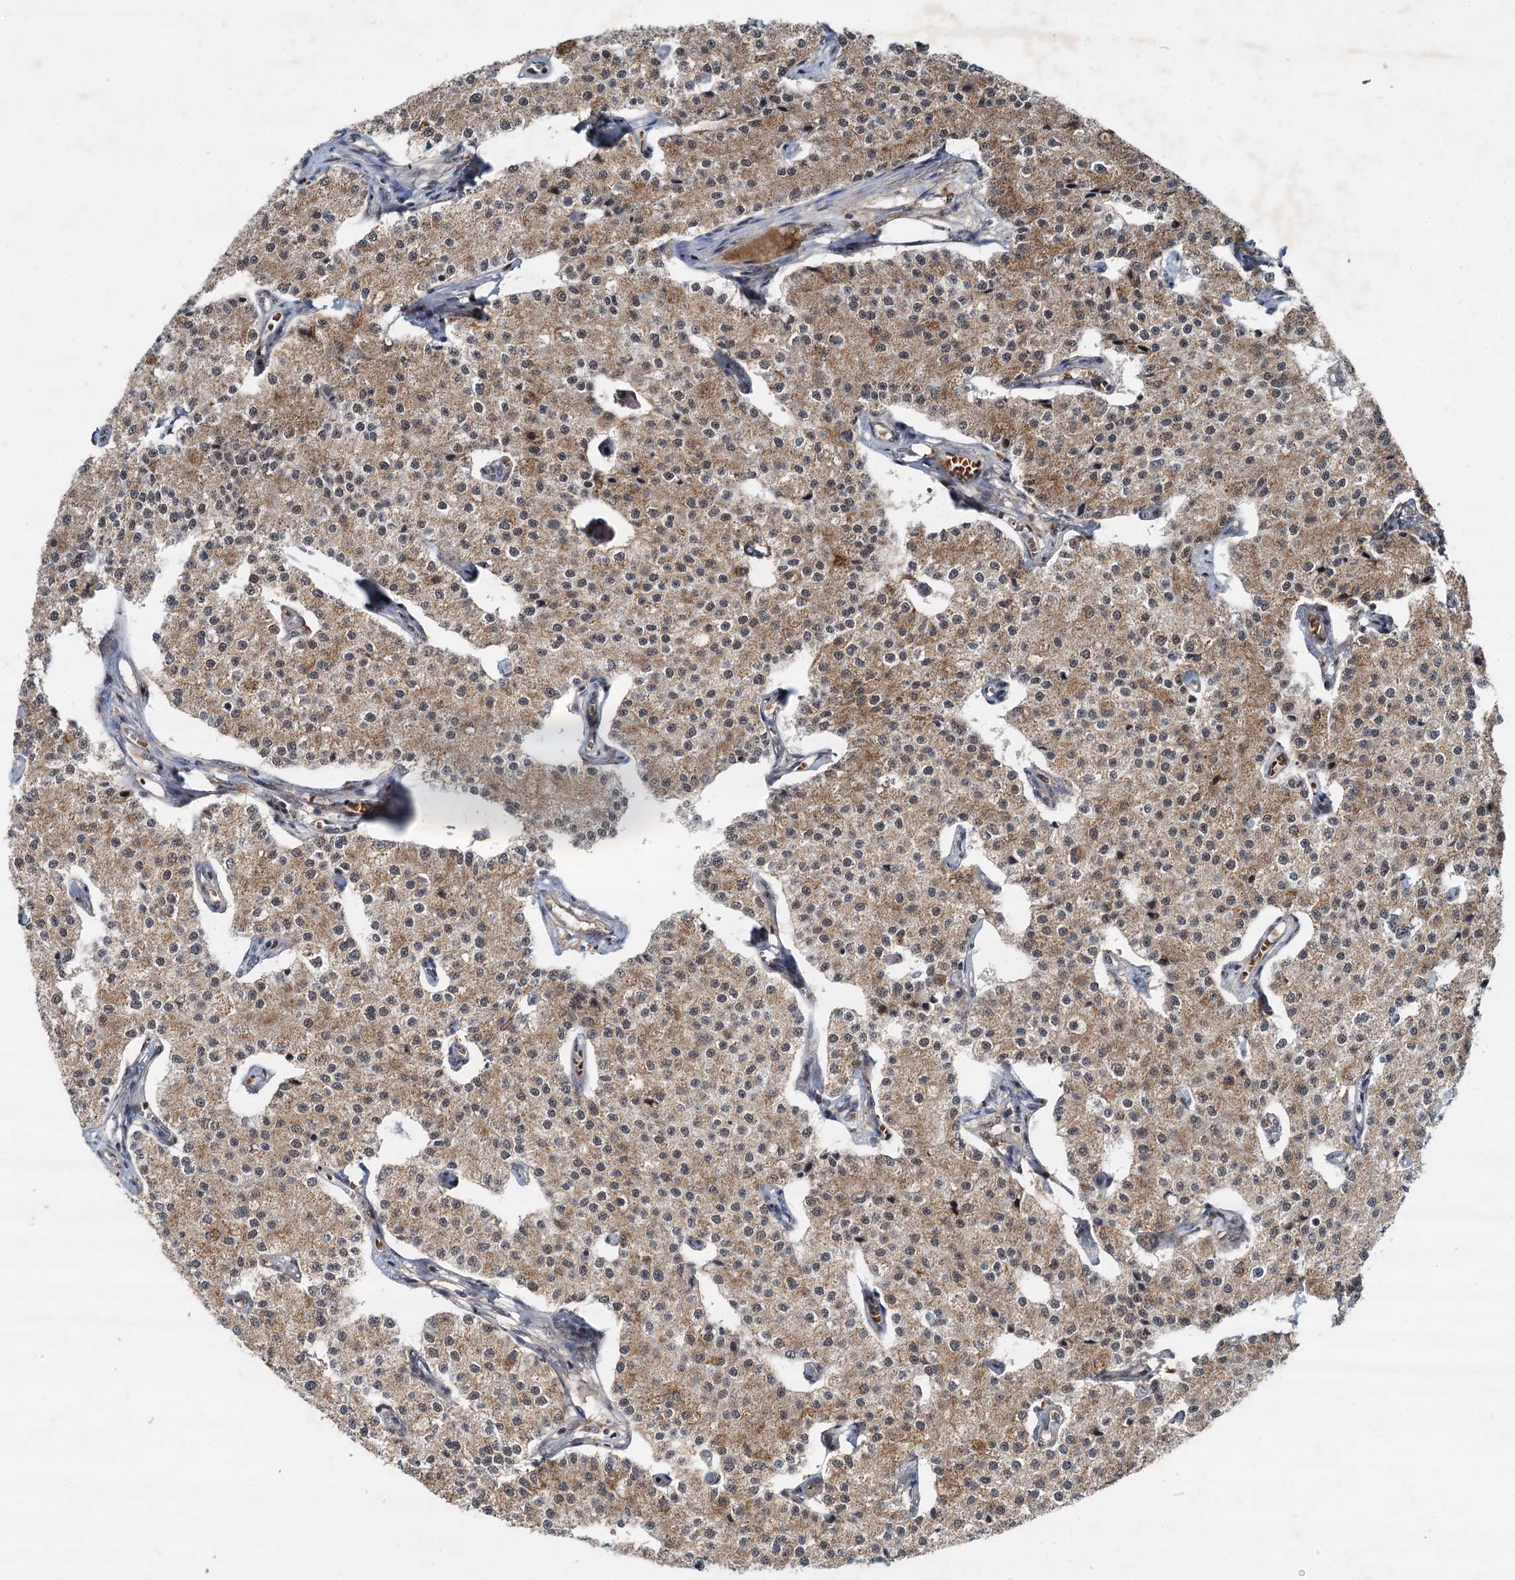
{"staining": {"intensity": "moderate", "quantity": ">75%", "location": "cytoplasmic/membranous"}, "tissue": "carcinoid", "cell_type": "Tumor cells", "image_type": "cancer", "snomed": [{"axis": "morphology", "description": "Carcinoid, malignant, NOS"}, {"axis": "topography", "description": "Colon"}], "caption": "High-power microscopy captured an immunohistochemistry (IHC) histopathology image of malignant carcinoid, revealing moderate cytoplasmic/membranous expression in approximately >75% of tumor cells.", "gene": "CEP68", "patient": {"sex": "female", "age": 52}}